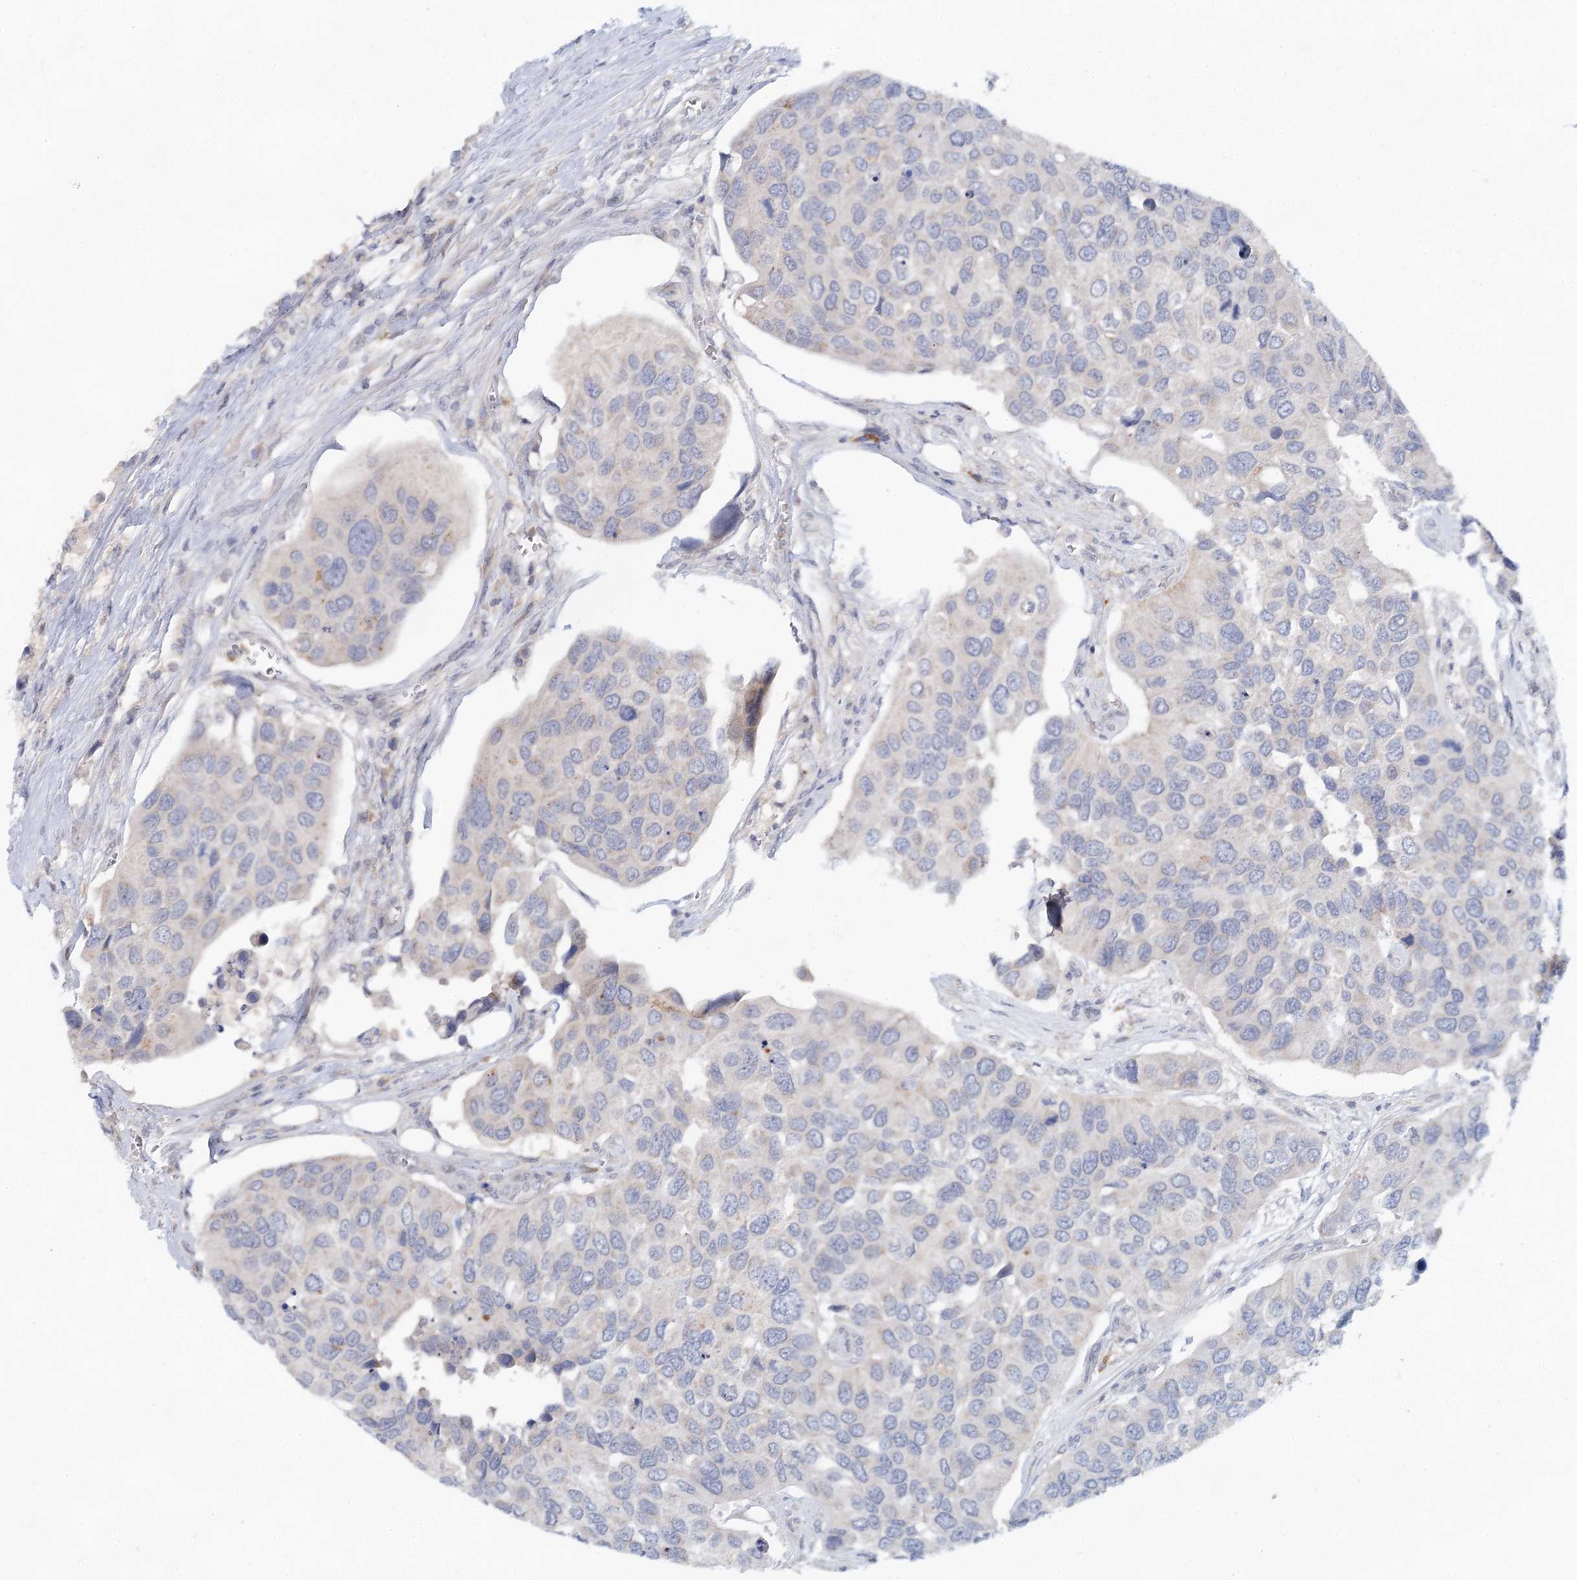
{"staining": {"intensity": "weak", "quantity": "<25%", "location": "cytoplasmic/membranous"}, "tissue": "urothelial cancer", "cell_type": "Tumor cells", "image_type": "cancer", "snomed": [{"axis": "morphology", "description": "Urothelial carcinoma, High grade"}, {"axis": "topography", "description": "Urinary bladder"}], "caption": "High-grade urothelial carcinoma stained for a protein using IHC shows no expression tumor cells.", "gene": "BLTP1", "patient": {"sex": "male", "age": 74}}